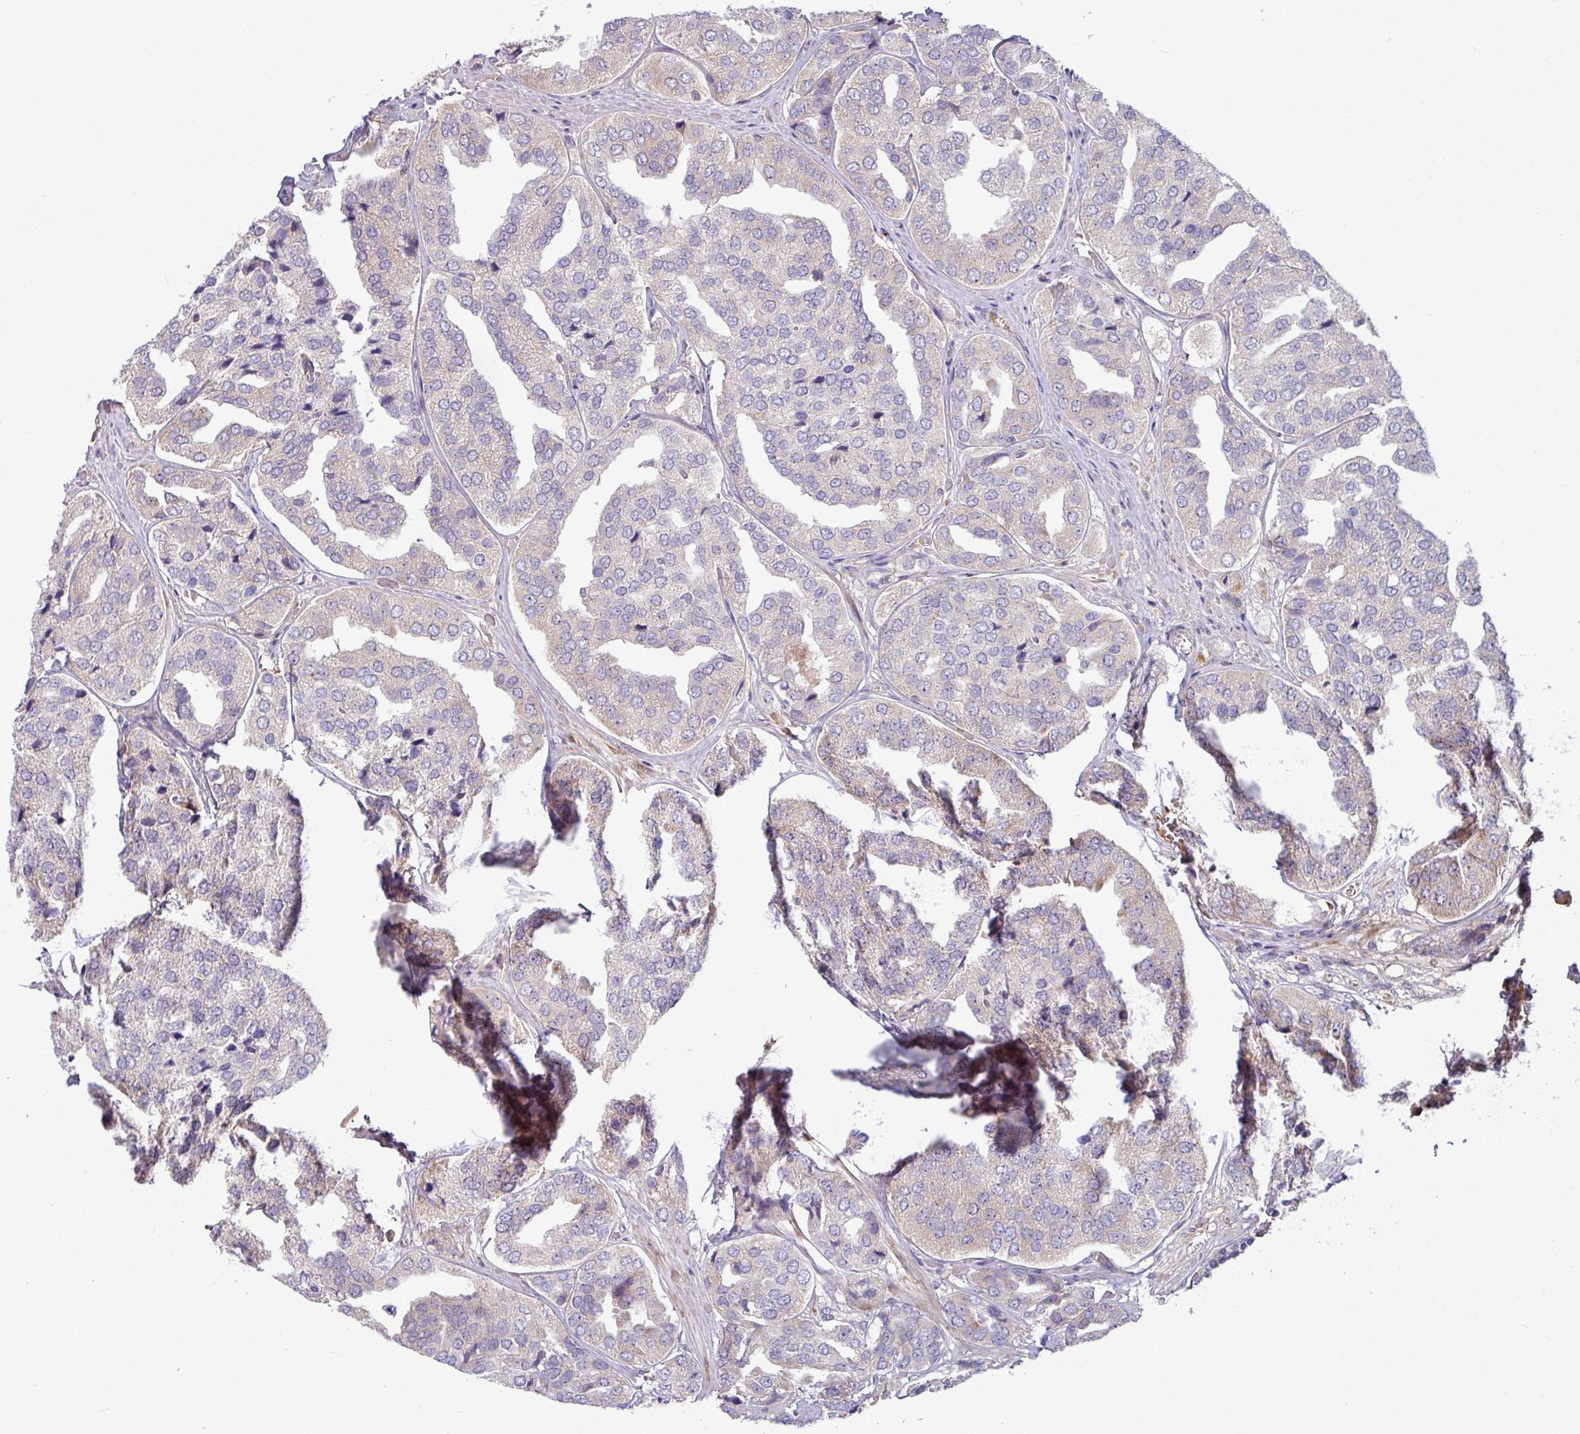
{"staining": {"intensity": "negative", "quantity": "none", "location": "none"}, "tissue": "prostate cancer", "cell_type": "Tumor cells", "image_type": "cancer", "snomed": [{"axis": "morphology", "description": "Adenocarcinoma, High grade"}, {"axis": "topography", "description": "Prostate"}], "caption": "Photomicrograph shows no protein staining in tumor cells of adenocarcinoma (high-grade) (prostate) tissue.", "gene": "B4GALNT4", "patient": {"sex": "male", "age": 63}}